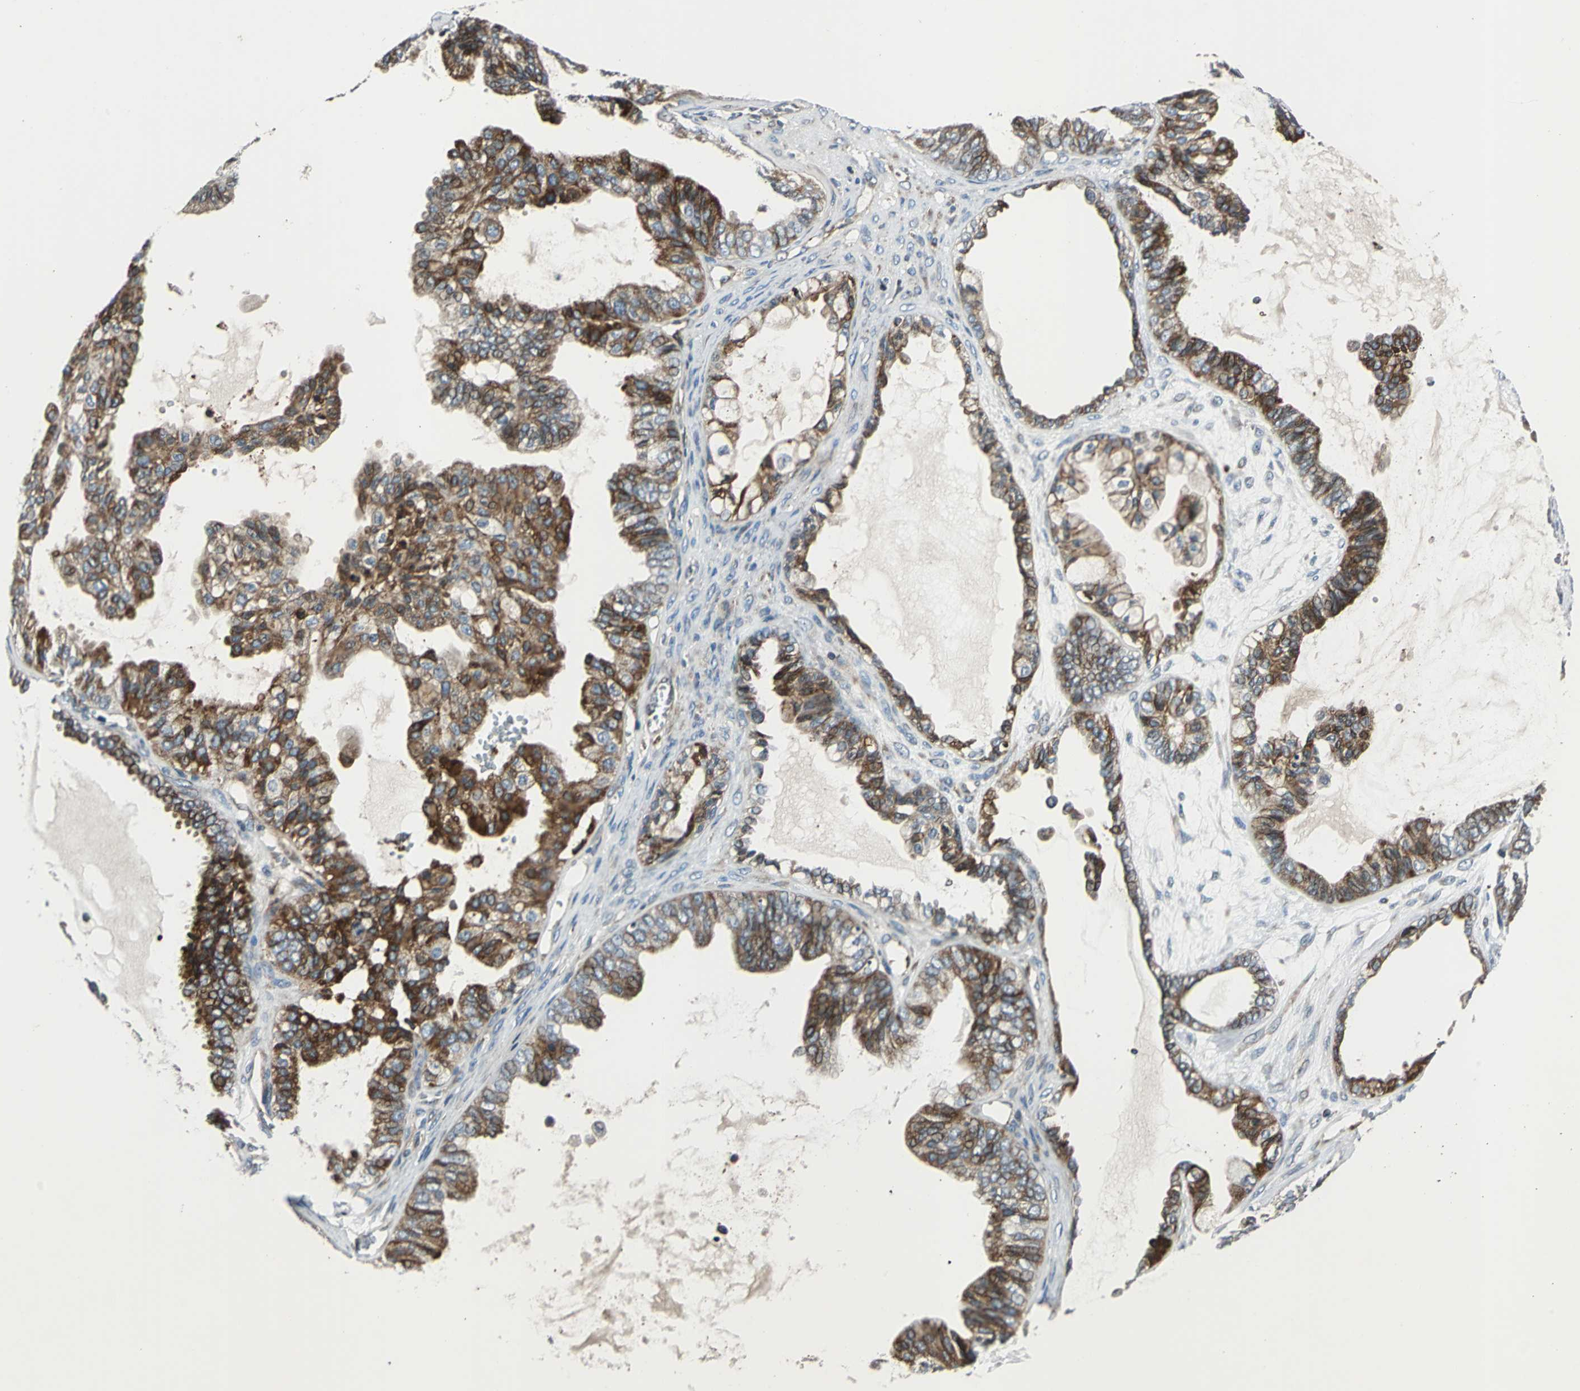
{"staining": {"intensity": "strong", "quantity": ">75%", "location": "cytoplasmic/membranous"}, "tissue": "ovarian cancer", "cell_type": "Tumor cells", "image_type": "cancer", "snomed": [{"axis": "morphology", "description": "Carcinoma, NOS"}, {"axis": "morphology", "description": "Carcinoma, endometroid"}, {"axis": "topography", "description": "Ovary"}], "caption": "Ovarian cancer (carcinoma) stained for a protein shows strong cytoplasmic/membranous positivity in tumor cells. (DAB (3,3'-diaminobenzidine) = brown stain, brightfield microscopy at high magnification).", "gene": "HTATIP2", "patient": {"sex": "female", "age": 50}}